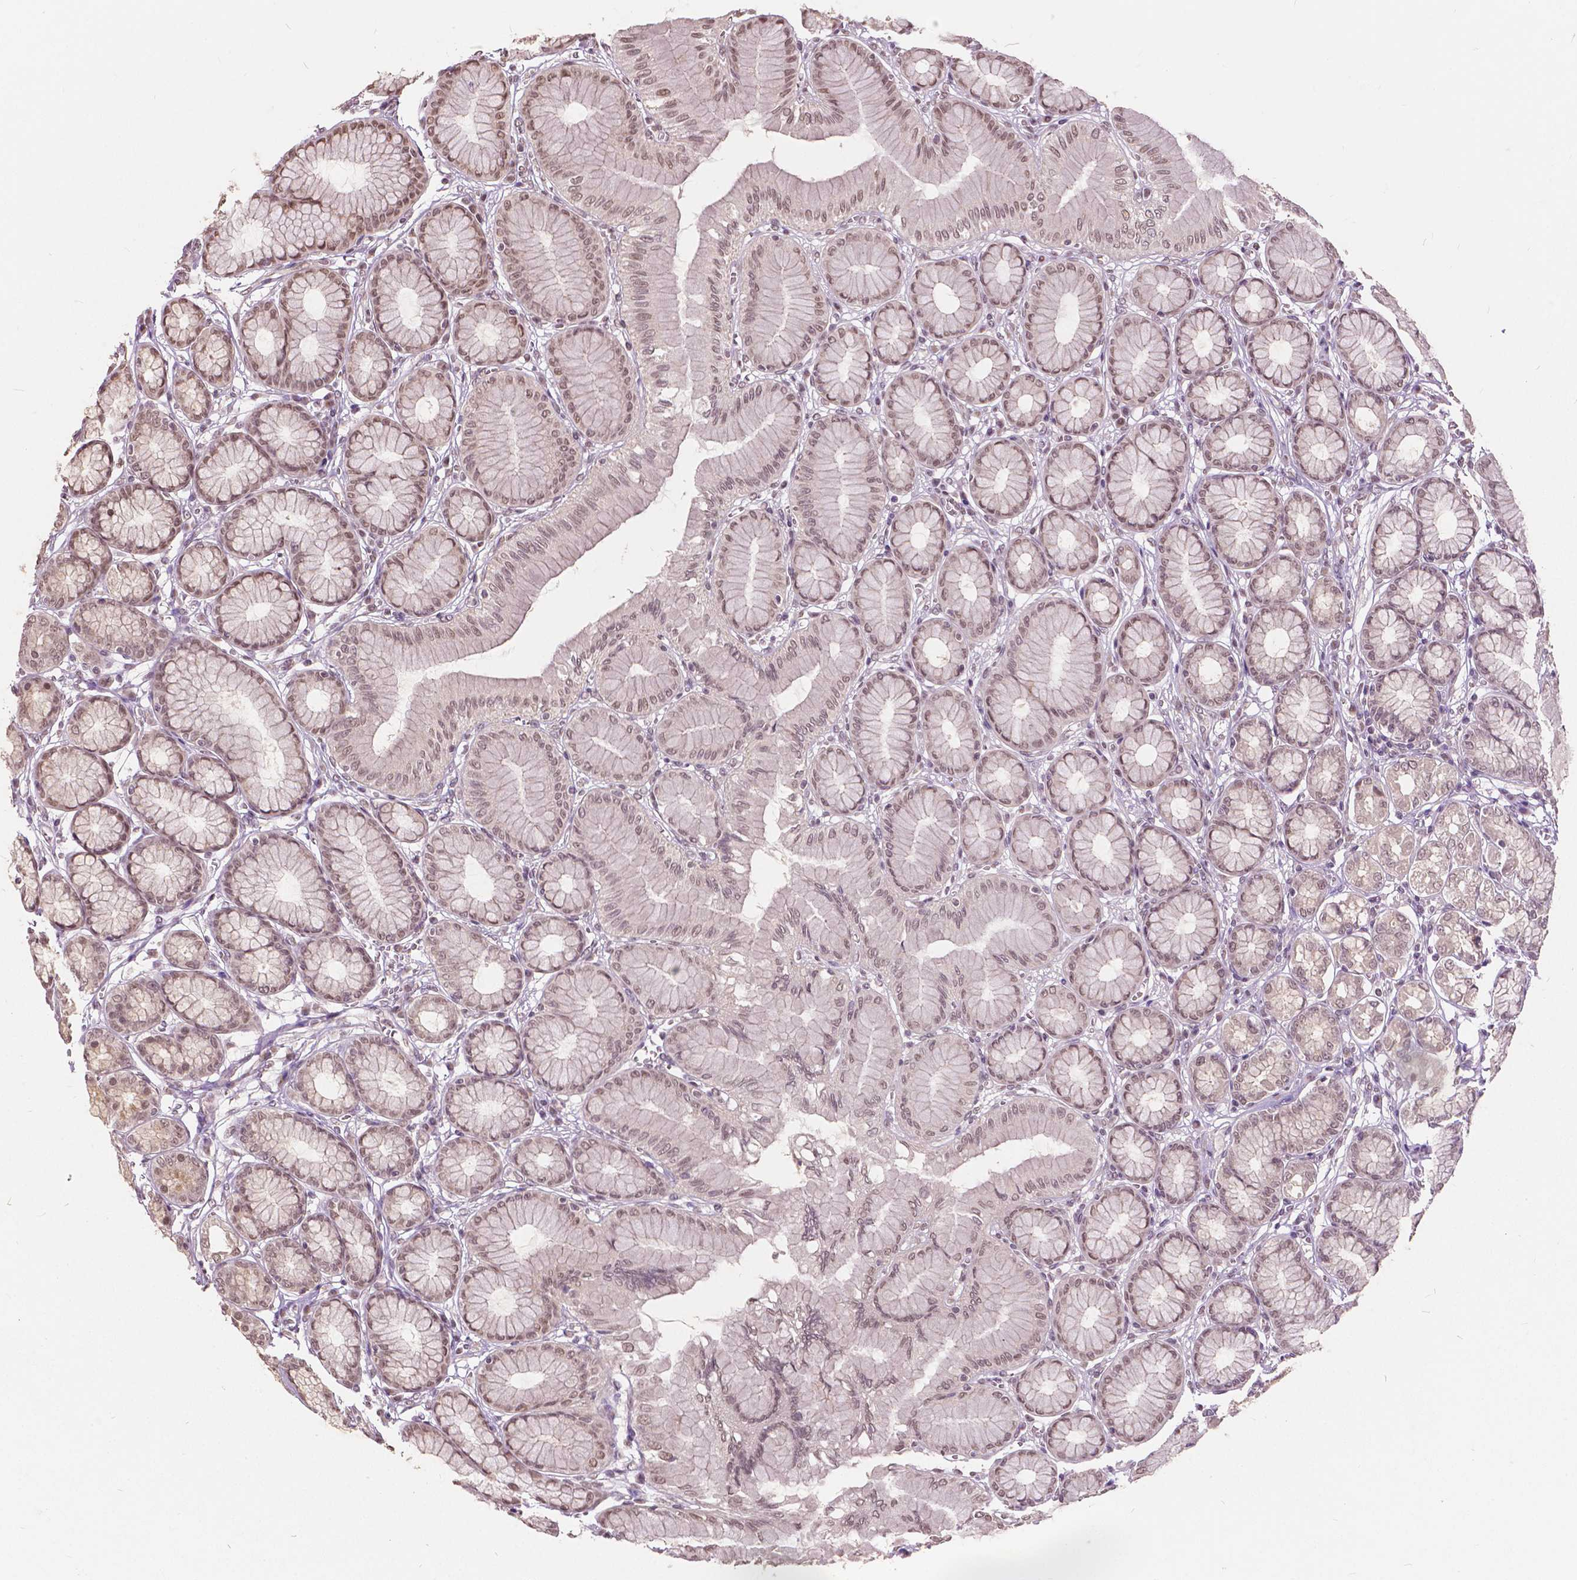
{"staining": {"intensity": "moderate", "quantity": ">75%", "location": "nuclear"}, "tissue": "stomach", "cell_type": "Glandular cells", "image_type": "normal", "snomed": [{"axis": "morphology", "description": "Normal tissue, NOS"}, {"axis": "topography", "description": "Stomach"}, {"axis": "topography", "description": "Stomach, lower"}], "caption": "High-power microscopy captured an immunohistochemistry (IHC) image of unremarkable stomach, revealing moderate nuclear staining in approximately >75% of glandular cells.", "gene": "HOXA10", "patient": {"sex": "male", "age": 76}}